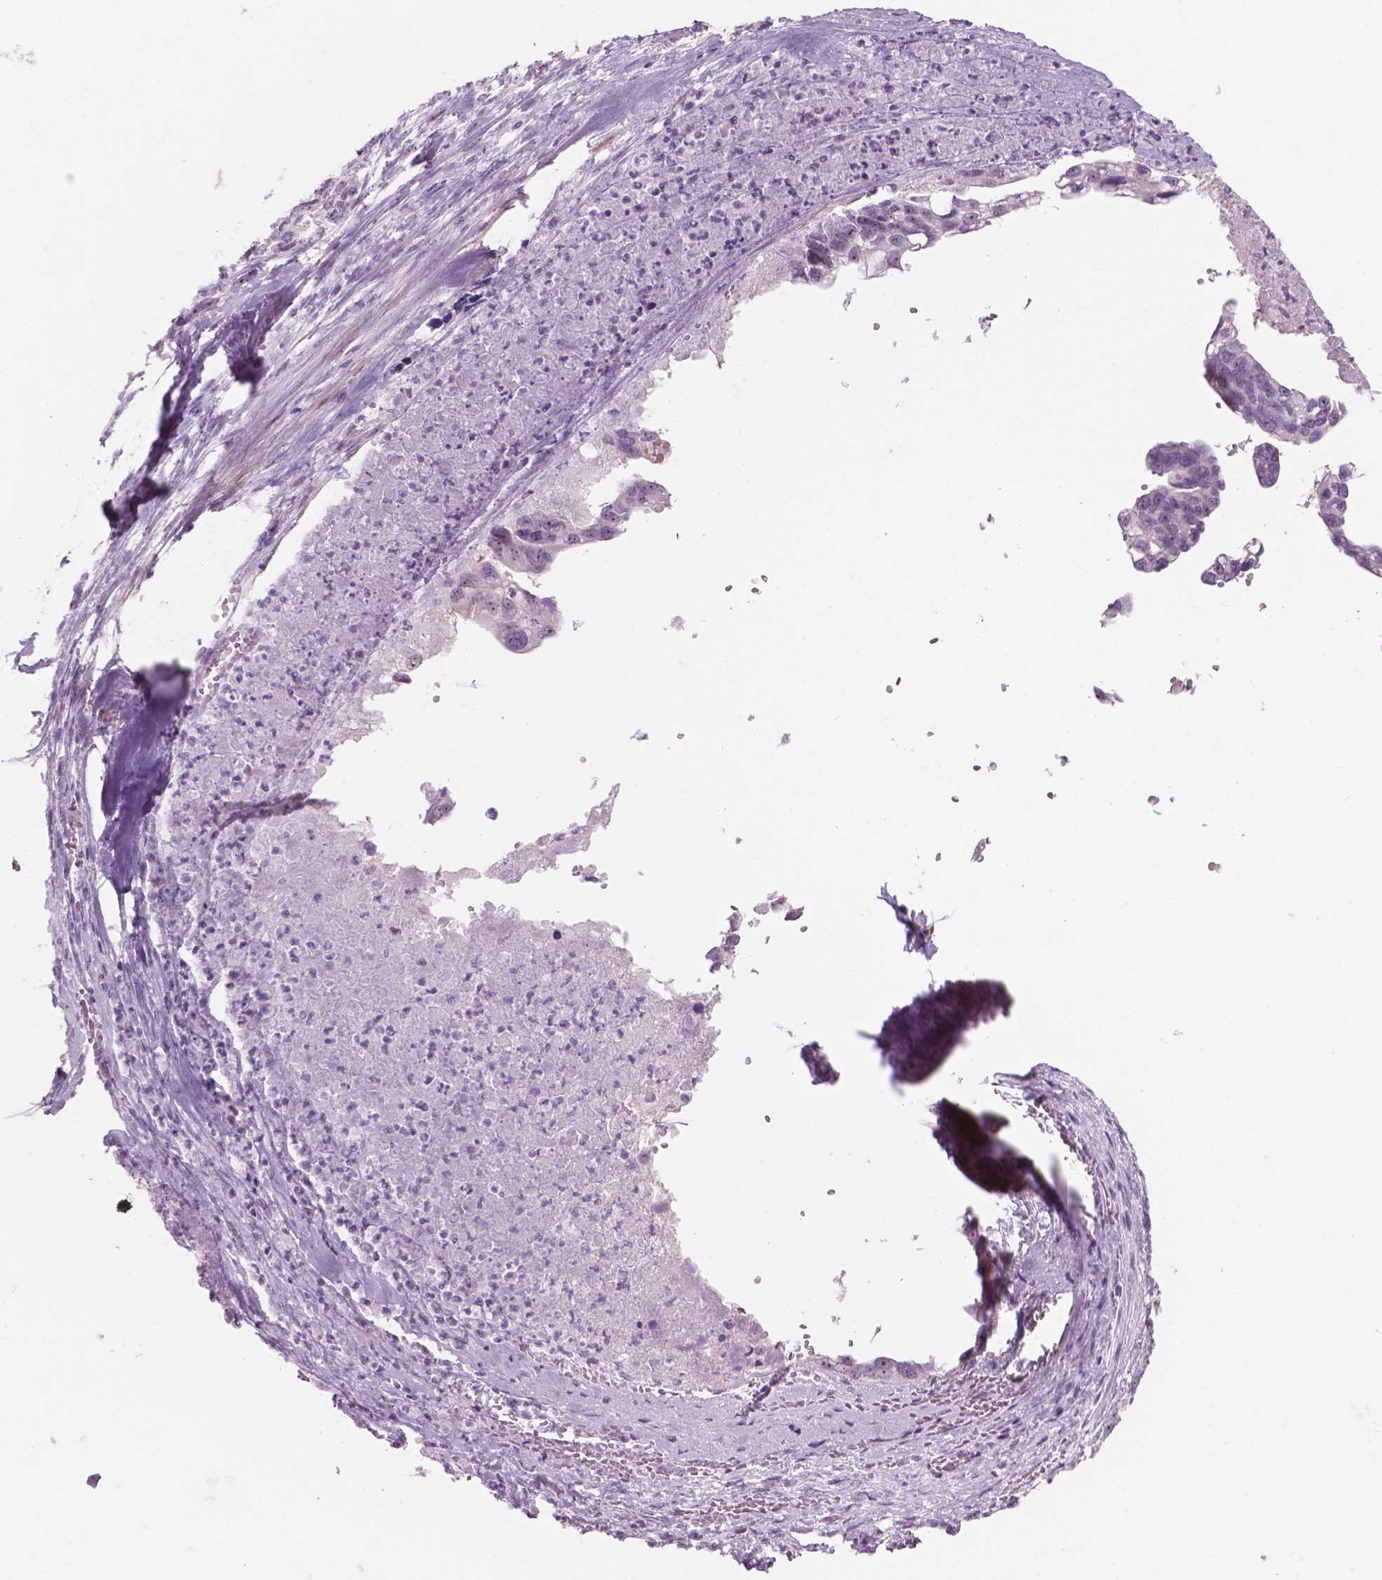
{"staining": {"intensity": "negative", "quantity": "none", "location": "none"}, "tissue": "ovarian cancer", "cell_type": "Tumor cells", "image_type": "cancer", "snomed": [{"axis": "morphology", "description": "Cystadenocarcinoma, serous, NOS"}, {"axis": "topography", "description": "Ovary"}], "caption": "This is a micrograph of immunohistochemistry staining of ovarian cancer, which shows no positivity in tumor cells.", "gene": "ZNF853", "patient": {"sex": "female", "age": 69}}